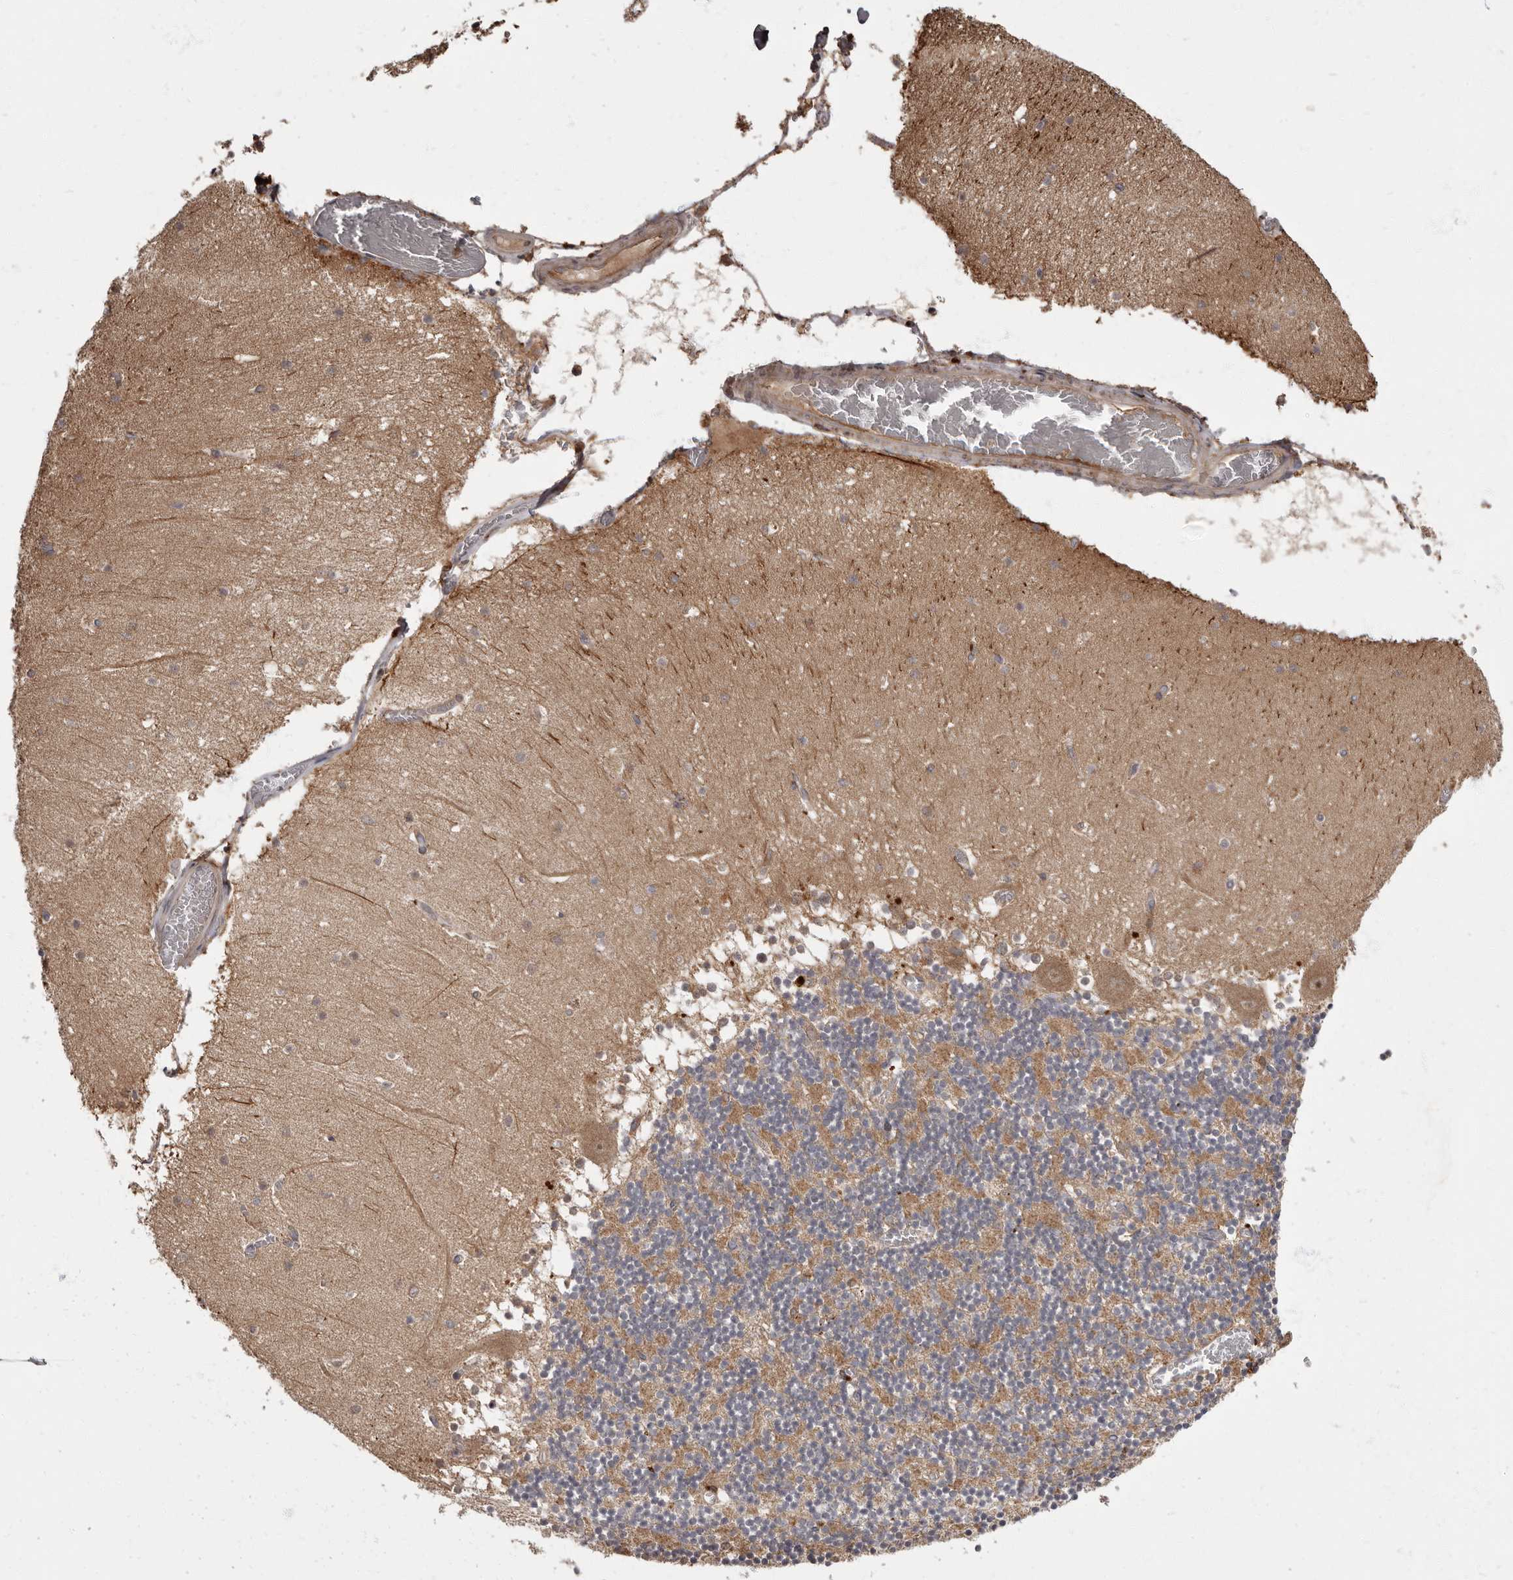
{"staining": {"intensity": "moderate", "quantity": "25%-75%", "location": "cytoplasmic/membranous"}, "tissue": "cerebellum", "cell_type": "Cells in granular layer", "image_type": "normal", "snomed": [{"axis": "morphology", "description": "Normal tissue, NOS"}, {"axis": "topography", "description": "Cerebellum"}], "caption": "Immunohistochemistry (IHC) (DAB (3,3'-diaminobenzidine)) staining of unremarkable cerebellum reveals moderate cytoplasmic/membranous protein positivity in about 25%-75% of cells in granular layer. (Stains: DAB in brown, nuclei in blue, Microscopy: brightfield microscopy at high magnification).", "gene": "ADCY2", "patient": {"sex": "female", "age": 28}}